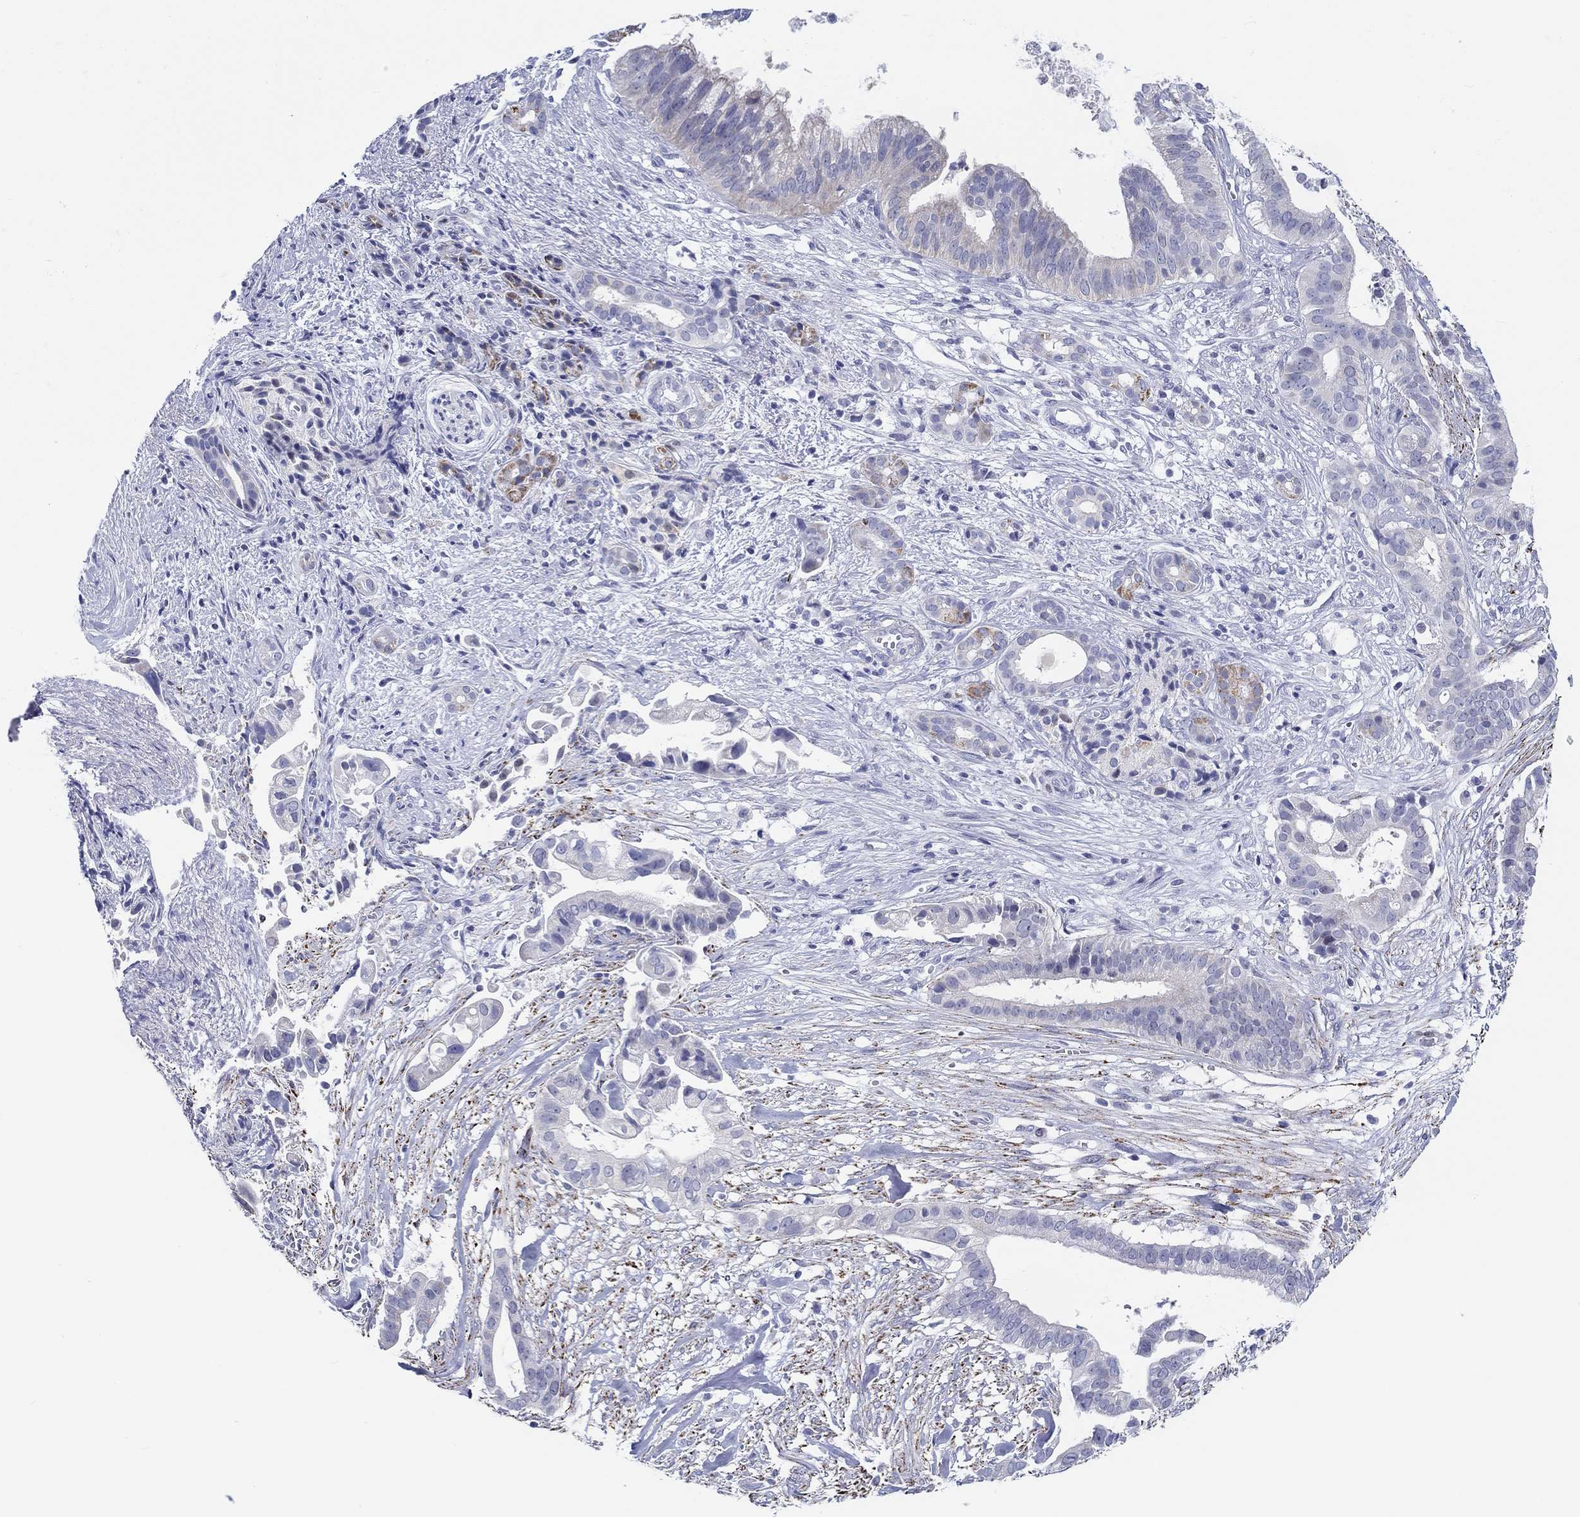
{"staining": {"intensity": "strong", "quantity": "<25%", "location": "cytoplasmic/membranous"}, "tissue": "pancreatic cancer", "cell_type": "Tumor cells", "image_type": "cancer", "snomed": [{"axis": "morphology", "description": "Adenocarcinoma, NOS"}, {"axis": "topography", "description": "Pancreas"}], "caption": "The micrograph shows a brown stain indicating the presence of a protein in the cytoplasmic/membranous of tumor cells in pancreatic cancer. (DAB (3,3'-diaminobenzidine) = brown stain, brightfield microscopy at high magnification).", "gene": "H1-1", "patient": {"sex": "male", "age": 61}}